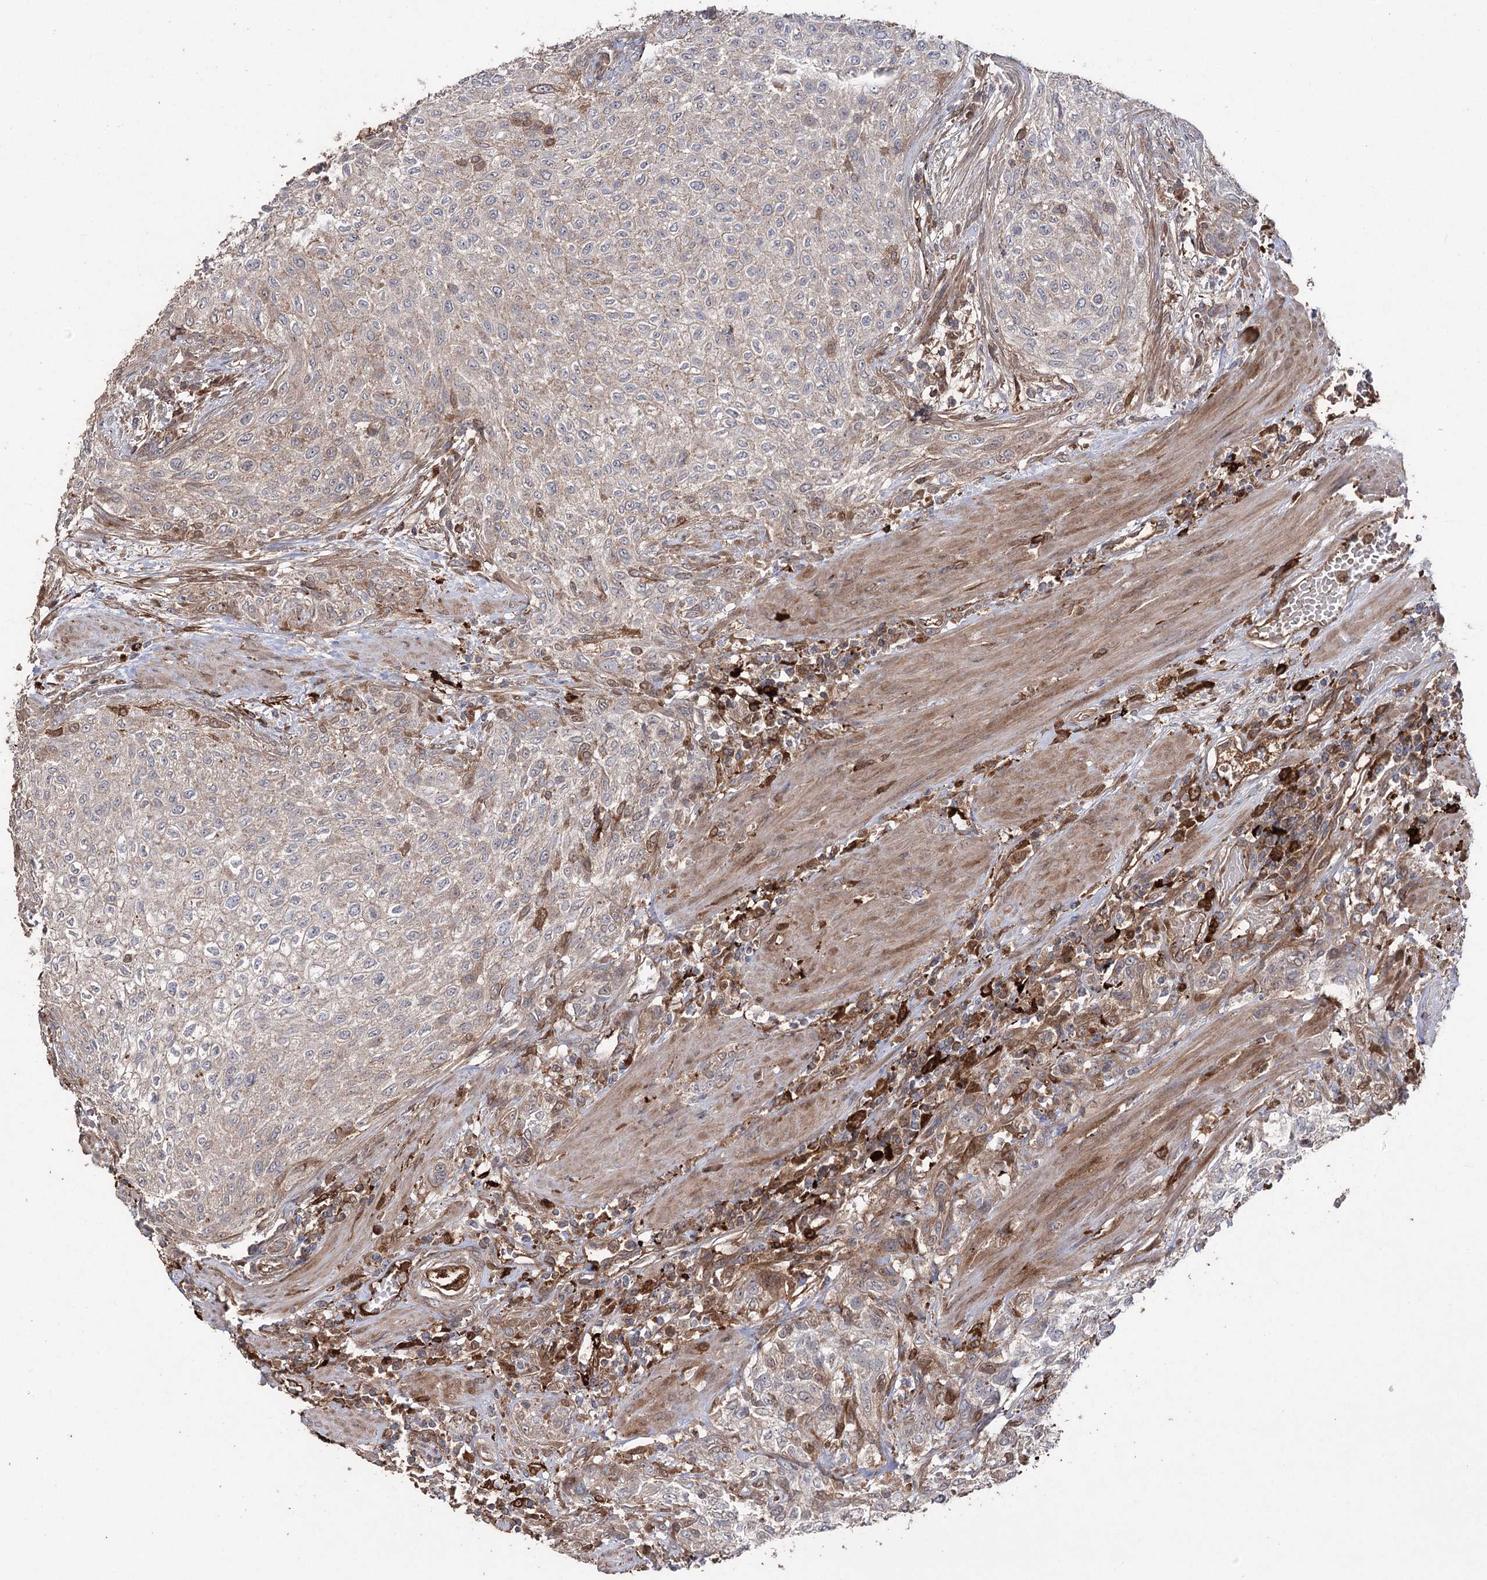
{"staining": {"intensity": "weak", "quantity": "<25%", "location": "cytoplasmic/membranous"}, "tissue": "urothelial cancer", "cell_type": "Tumor cells", "image_type": "cancer", "snomed": [{"axis": "morphology", "description": "Urothelial carcinoma, High grade"}, {"axis": "topography", "description": "Urinary bladder"}], "caption": "Tumor cells show no significant staining in high-grade urothelial carcinoma.", "gene": "OTUD1", "patient": {"sex": "male", "age": 35}}